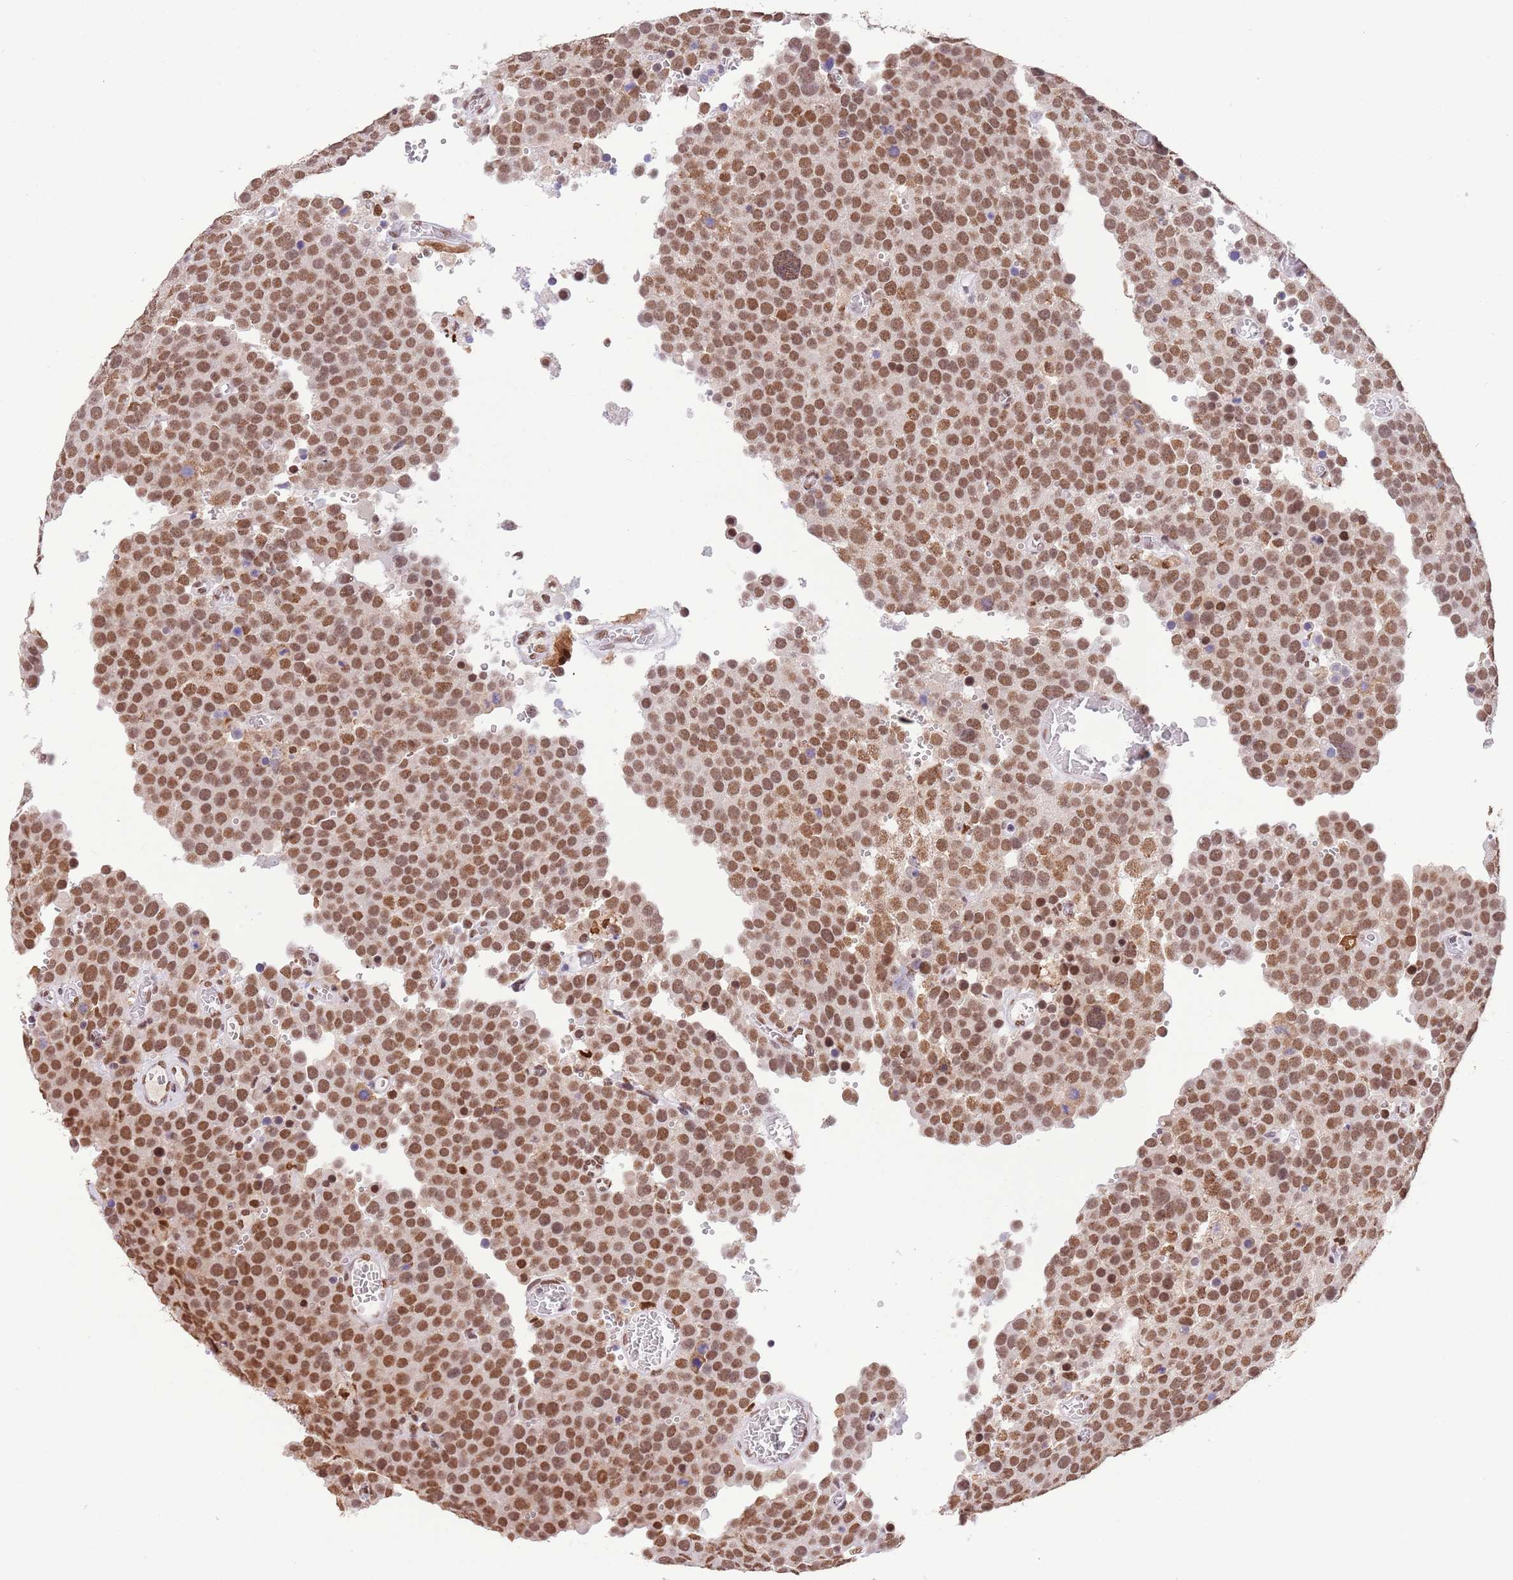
{"staining": {"intensity": "moderate", "quantity": ">75%", "location": "nuclear"}, "tissue": "testis cancer", "cell_type": "Tumor cells", "image_type": "cancer", "snomed": [{"axis": "morphology", "description": "Normal tissue, NOS"}, {"axis": "morphology", "description": "Seminoma, NOS"}, {"axis": "topography", "description": "Testis"}], "caption": "Seminoma (testis) stained with a protein marker exhibits moderate staining in tumor cells.", "gene": "TRIM32", "patient": {"sex": "male", "age": 71}}